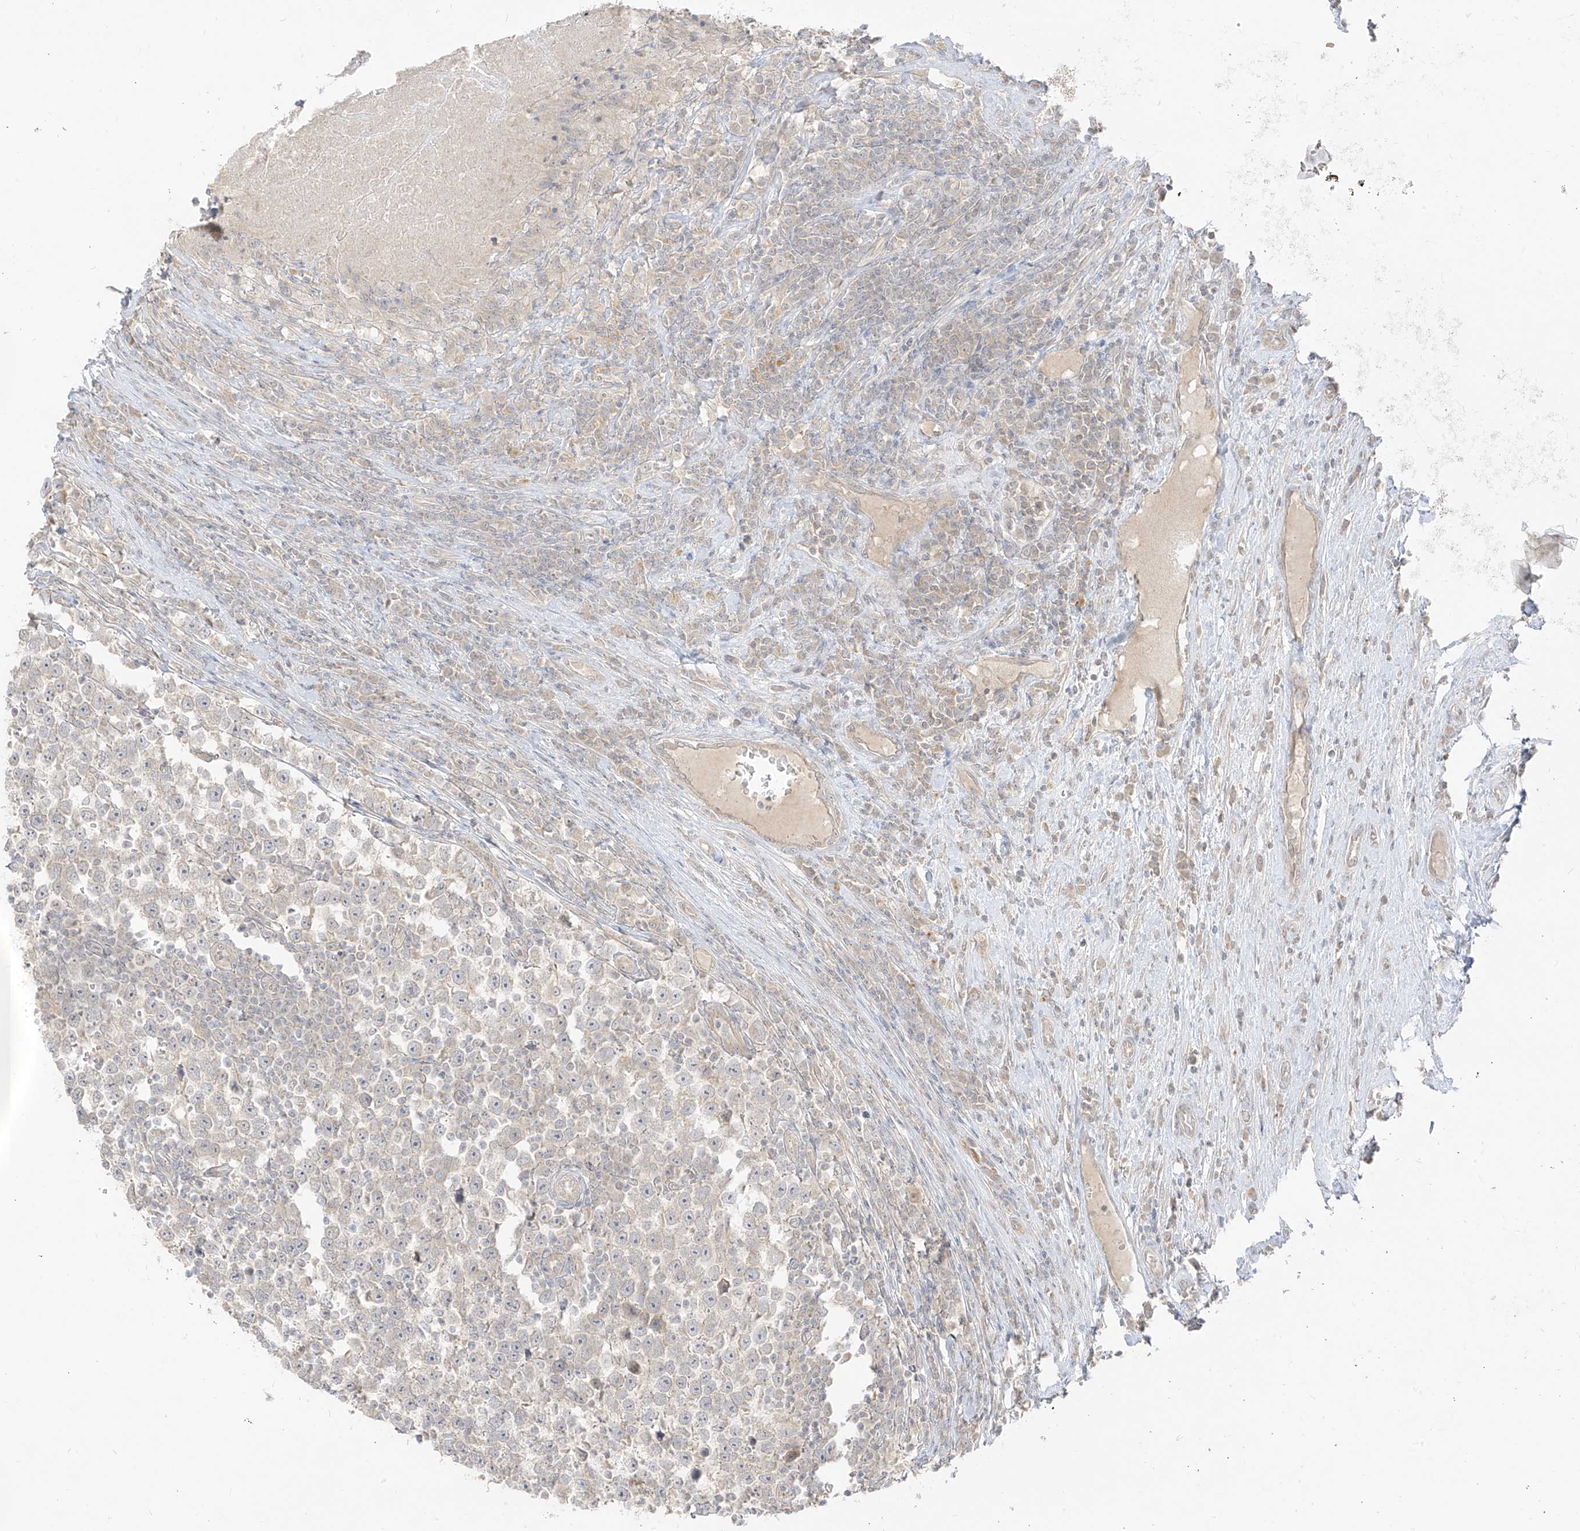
{"staining": {"intensity": "negative", "quantity": "none", "location": "none"}, "tissue": "testis cancer", "cell_type": "Tumor cells", "image_type": "cancer", "snomed": [{"axis": "morphology", "description": "Normal tissue, NOS"}, {"axis": "morphology", "description": "Seminoma, NOS"}, {"axis": "topography", "description": "Testis"}], "caption": "This is an immunohistochemistry (IHC) image of testis seminoma. There is no positivity in tumor cells.", "gene": "LIPT1", "patient": {"sex": "male", "age": 43}}